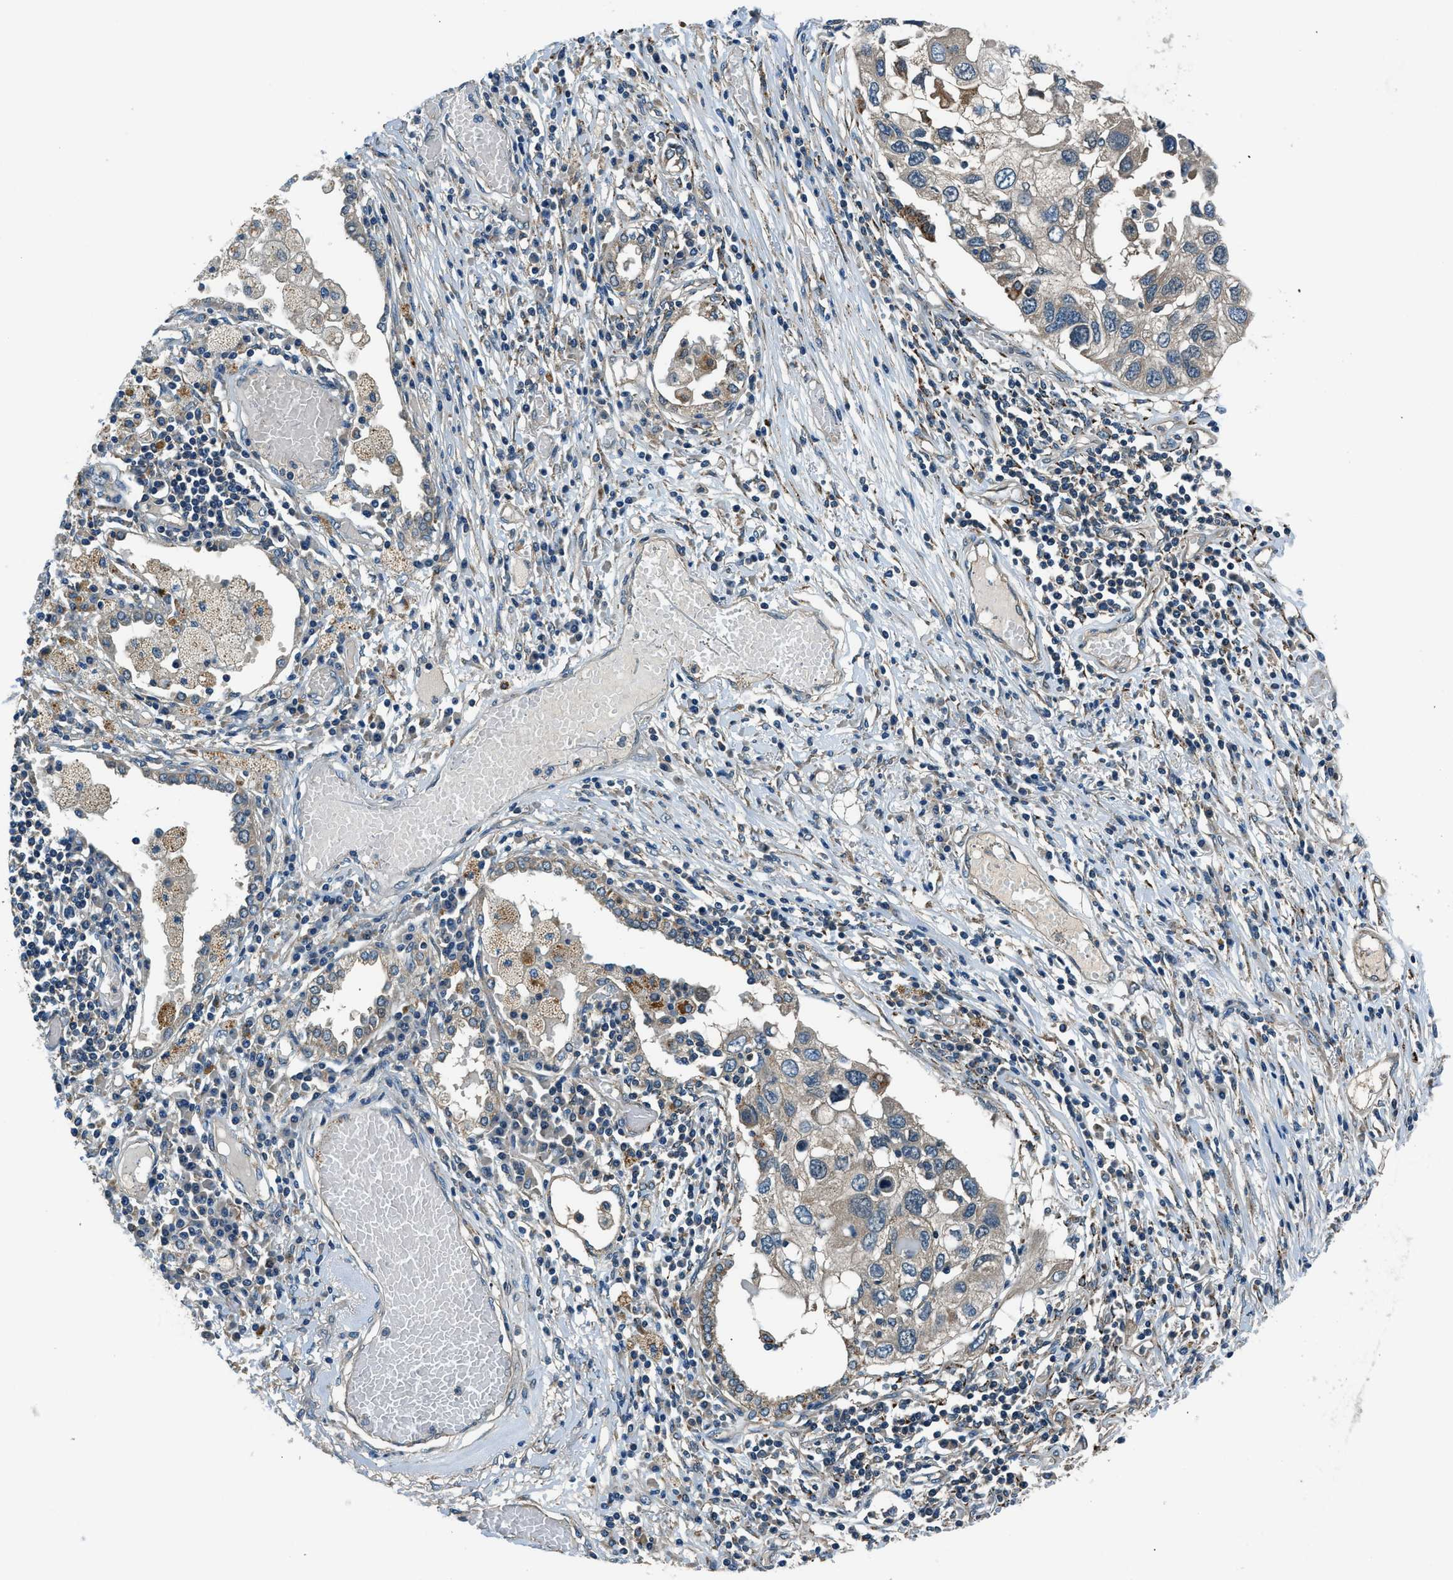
{"staining": {"intensity": "weak", "quantity": ">75%", "location": "cytoplasmic/membranous"}, "tissue": "lung cancer", "cell_type": "Tumor cells", "image_type": "cancer", "snomed": [{"axis": "morphology", "description": "Squamous cell carcinoma, NOS"}, {"axis": "topography", "description": "Lung"}], "caption": "A histopathology image showing weak cytoplasmic/membranous positivity in approximately >75% of tumor cells in squamous cell carcinoma (lung), as visualized by brown immunohistochemical staining.", "gene": "SLC19A2", "patient": {"sex": "male", "age": 71}}